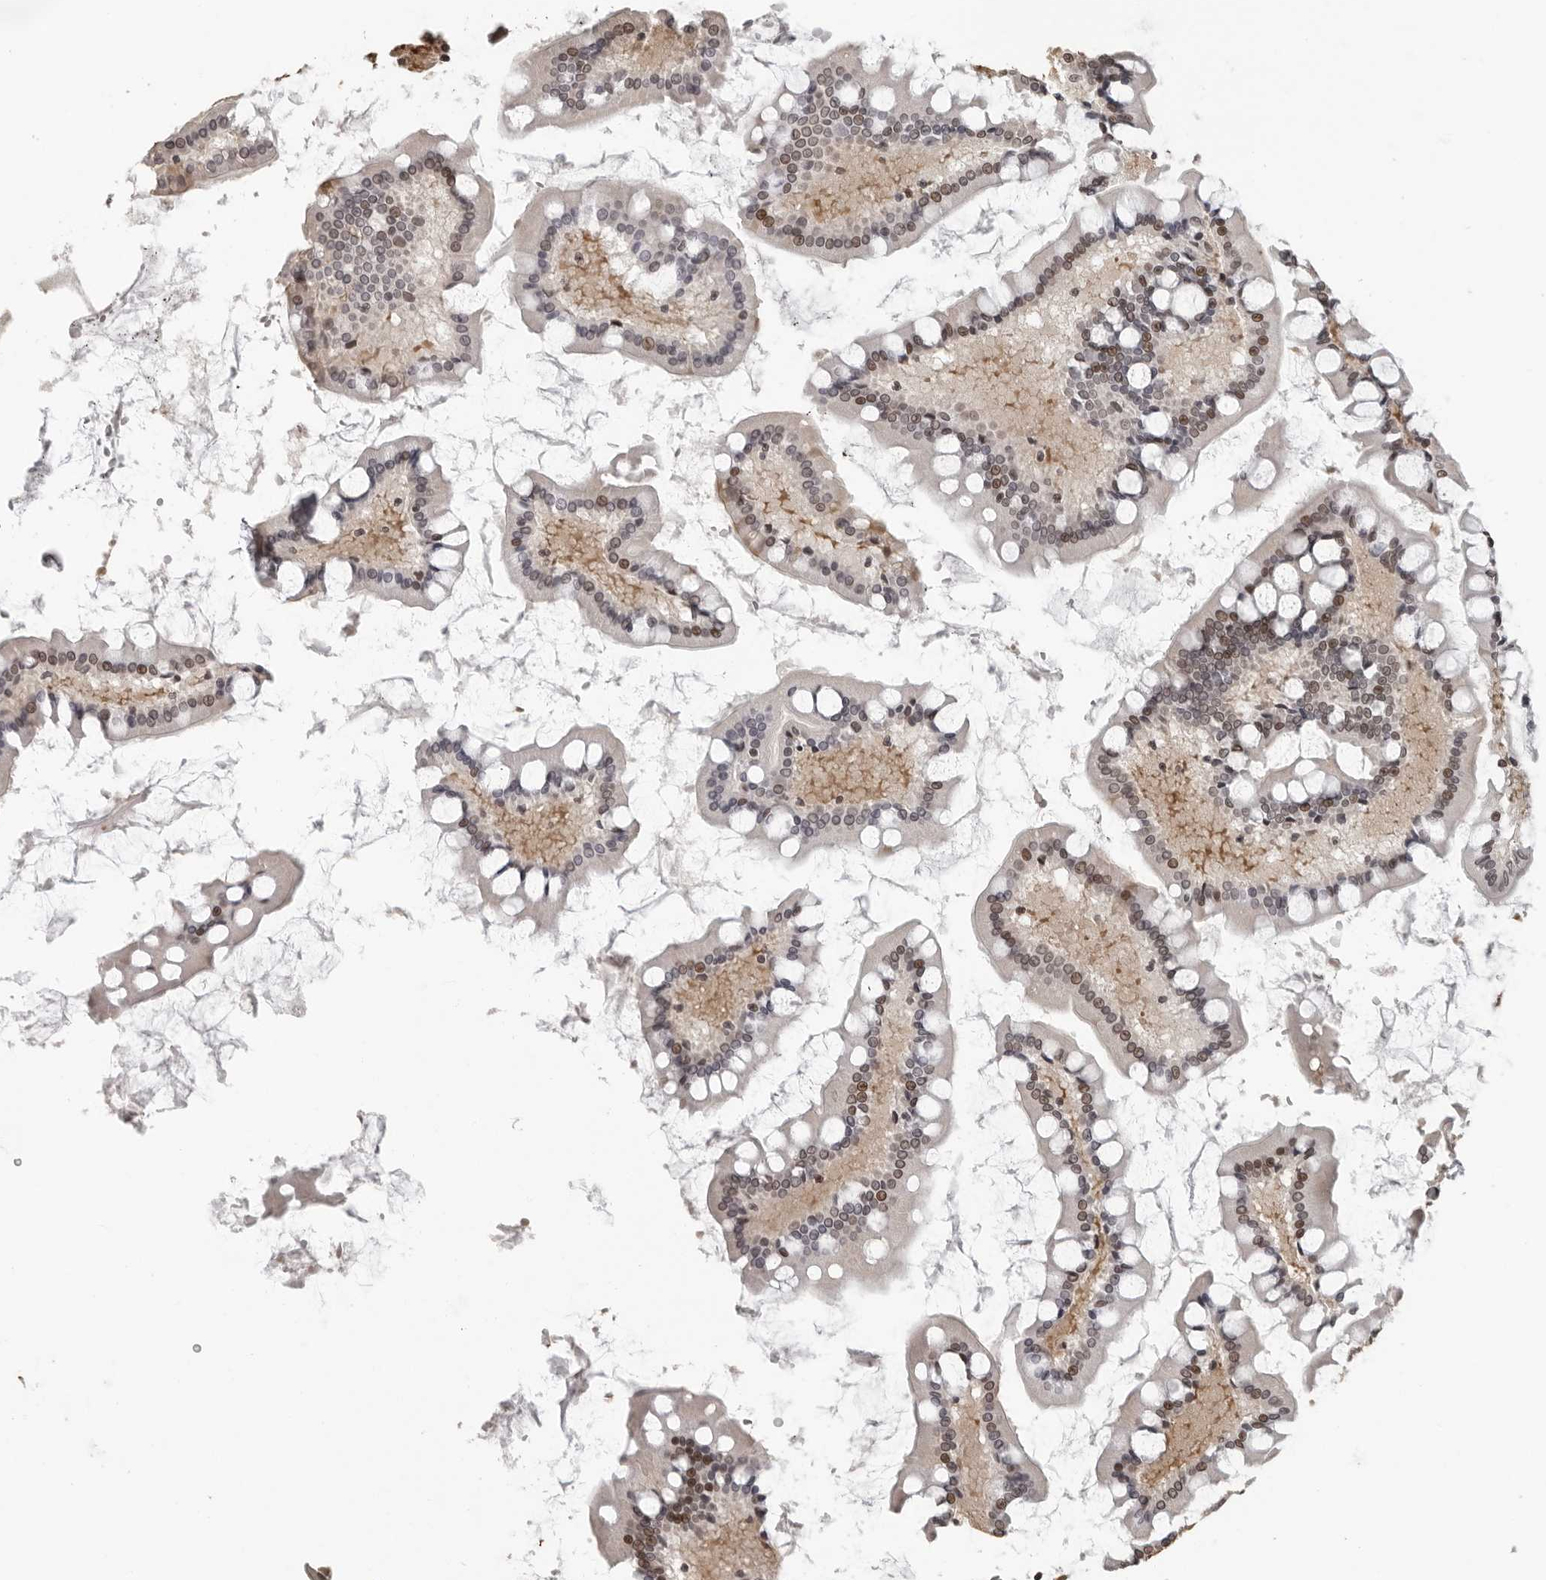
{"staining": {"intensity": "weak", "quantity": ">75%", "location": "nuclear"}, "tissue": "small intestine", "cell_type": "Glandular cells", "image_type": "normal", "snomed": [{"axis": "morphology", "description": "Normal tissue, NOS"}, {"axis": "topography", "description": "Small intestine"}], "caption": "Immunohistochemistry (IHC) (DAB (3,3'-diaminobenzidine)) staining of benign small intestine reveals weak nuclear protein expression in approximately >75% of glandular cells. Immunohistochemistry (IHC) stains the protein in brown and the nuclei are stained blue.", "gene": "ORC1", "patient": {"sex": "male", "age": 41}}